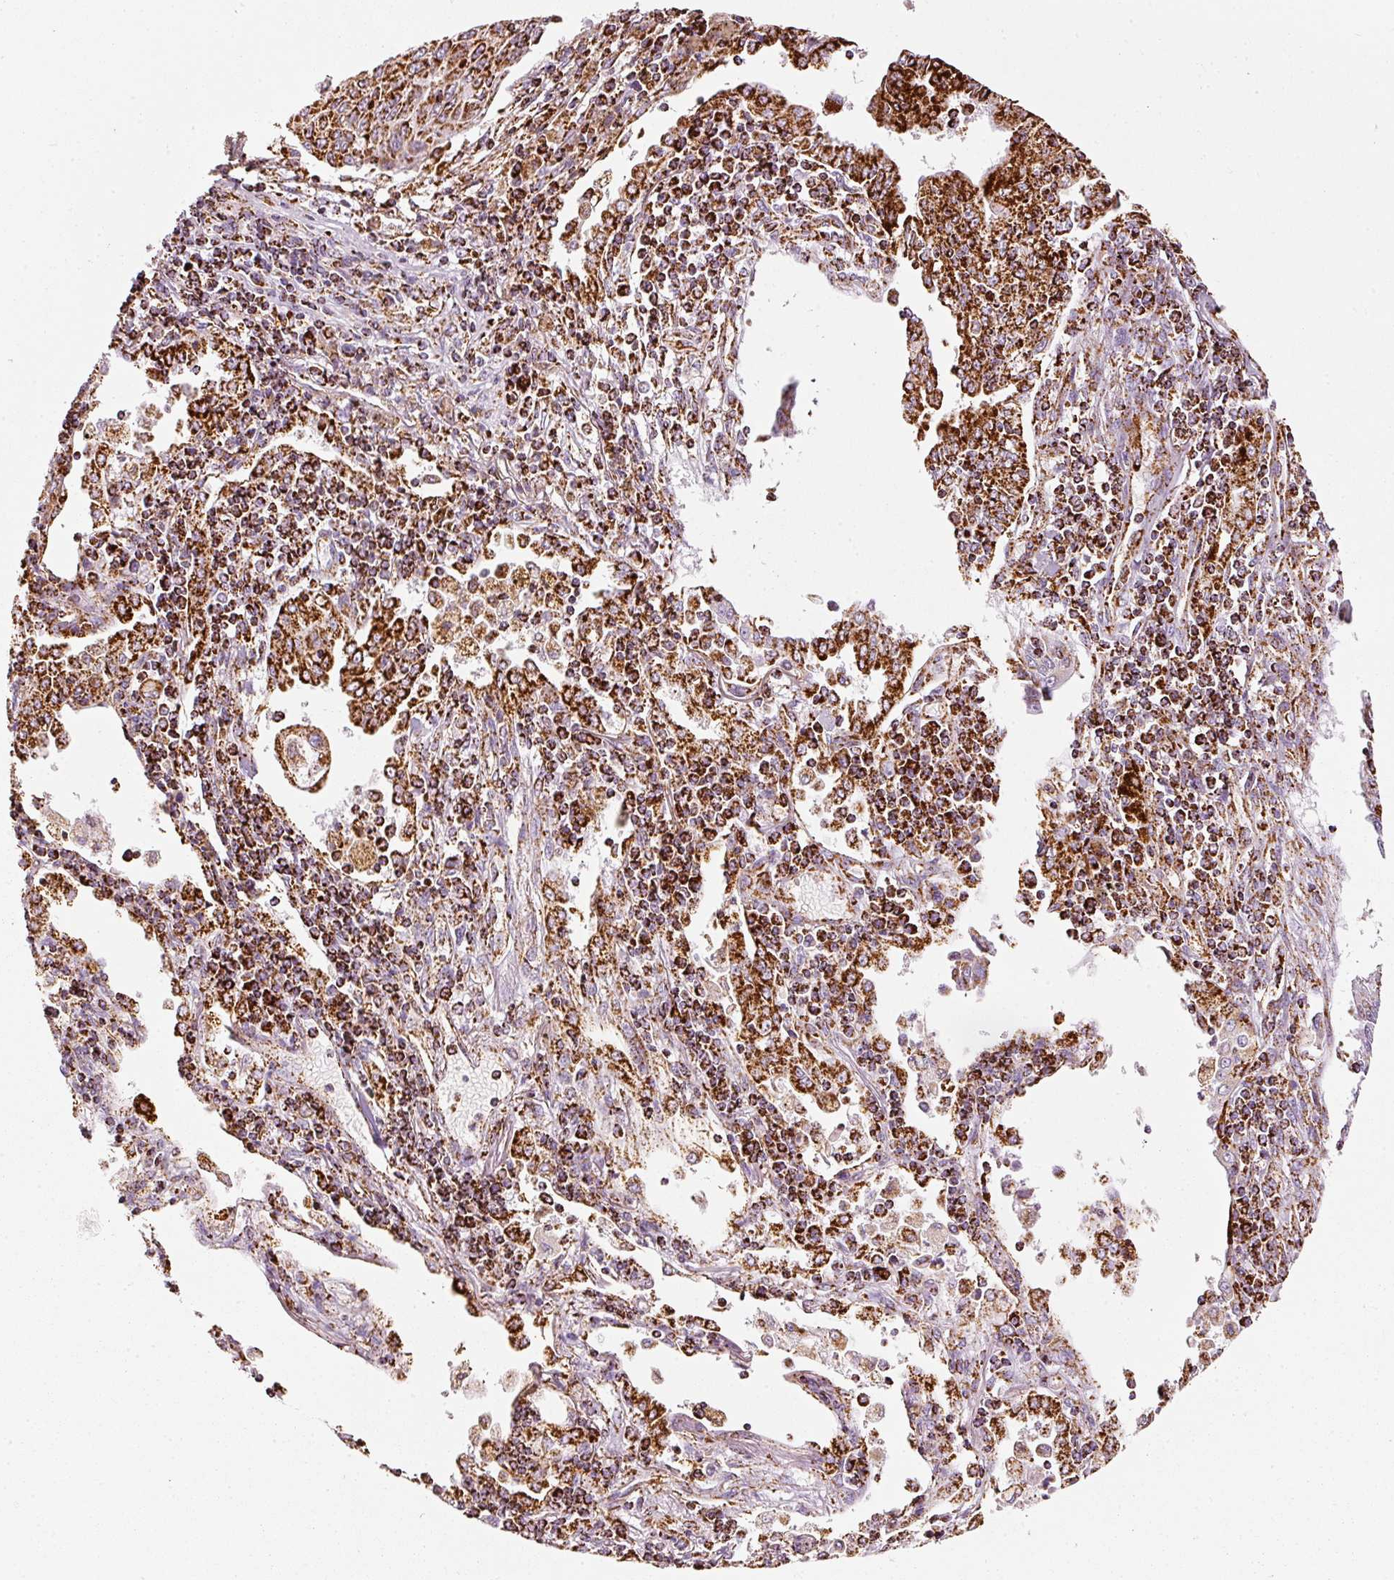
{"staining": {"intensity": "strong", "quantity": ">75%", "location": "cytoplasmic/membranous"}, "tissue": "lung cancer", "cell_type": "Tumor cells", "image_type": "cancer", "snomed": [{"axis": "morphology", "description": "Squamous cell carcinoma, NOS"}, {"axis": "topography", "description": "Lung"}], "caption": "A histopathology image of squamous cell carcinoma (lung) stained for a protein exhibits strong cytoplasmic/membranous brown staining in tumor cells.", "gene": "MT-CO2", "patient": {"sex": "female", "age": 66}}